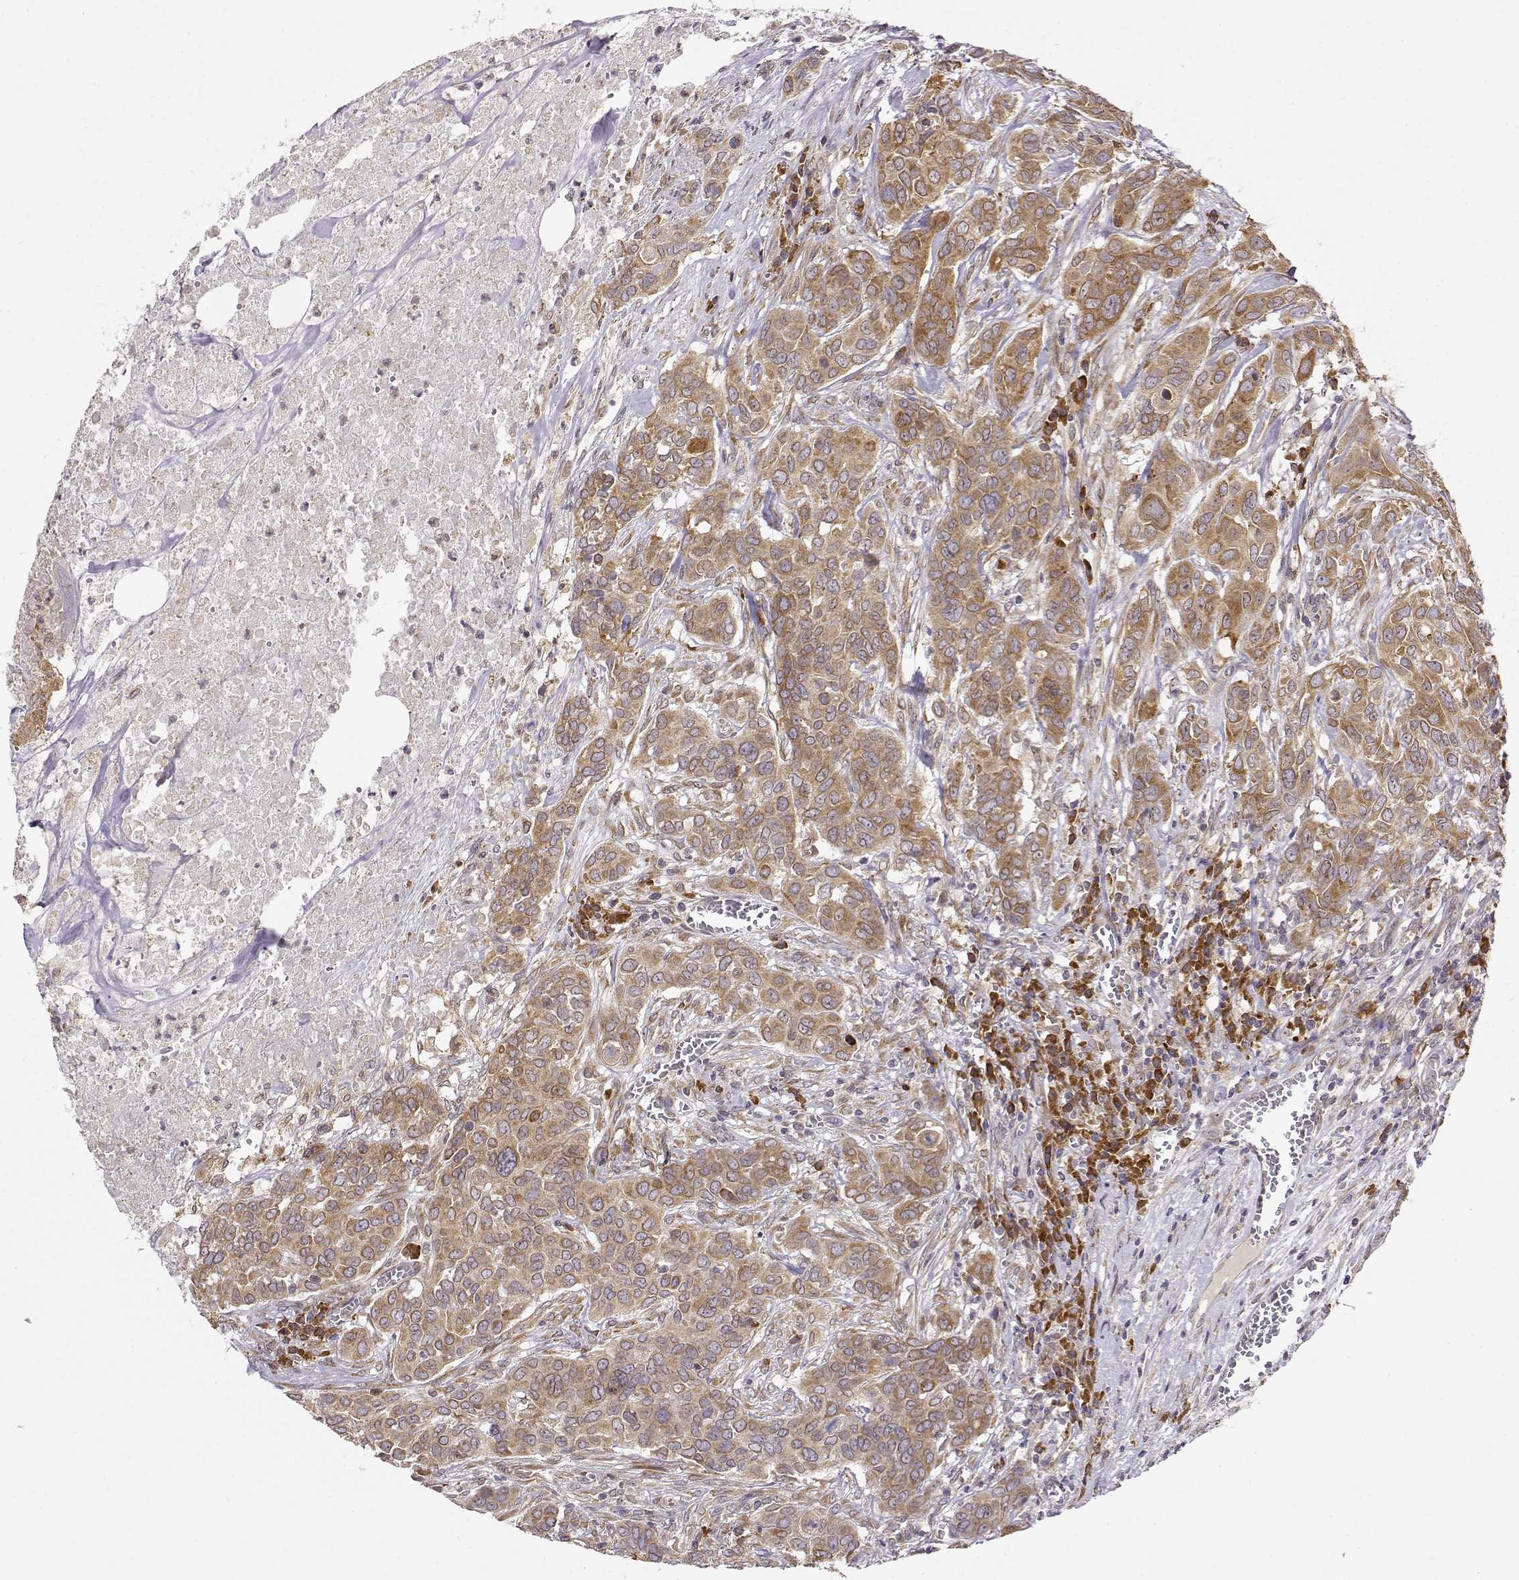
{"staining": {"intensity": "moderate", "quantity": ">75%", "location": "cytoplasmic/membranous"}, "tissue": "urothelial cancer", "cell_type": "Tumor cells", "image_type": "cancer", "snomed": [{"axis": "morphology", "description": "Urothelial carcinoma, NOS"}, {"axis": "morphology", "description": "Urothelial carcinoma, High grade"}, {"axis": "topography", "description": "Urinary bladder"}], "caption": "Immunohistochemistry of urothelial cancer exhibits medium levels of moderate cytoplasmic/membranous expression in about >75% of tumor cells. The staining was performed using DAB, with brown indicating positive protein expression. Nuclei are stained blue with hematoxylin.", "gene": "ERGIC2", "patient": {"sex": "male", "age": 63}}